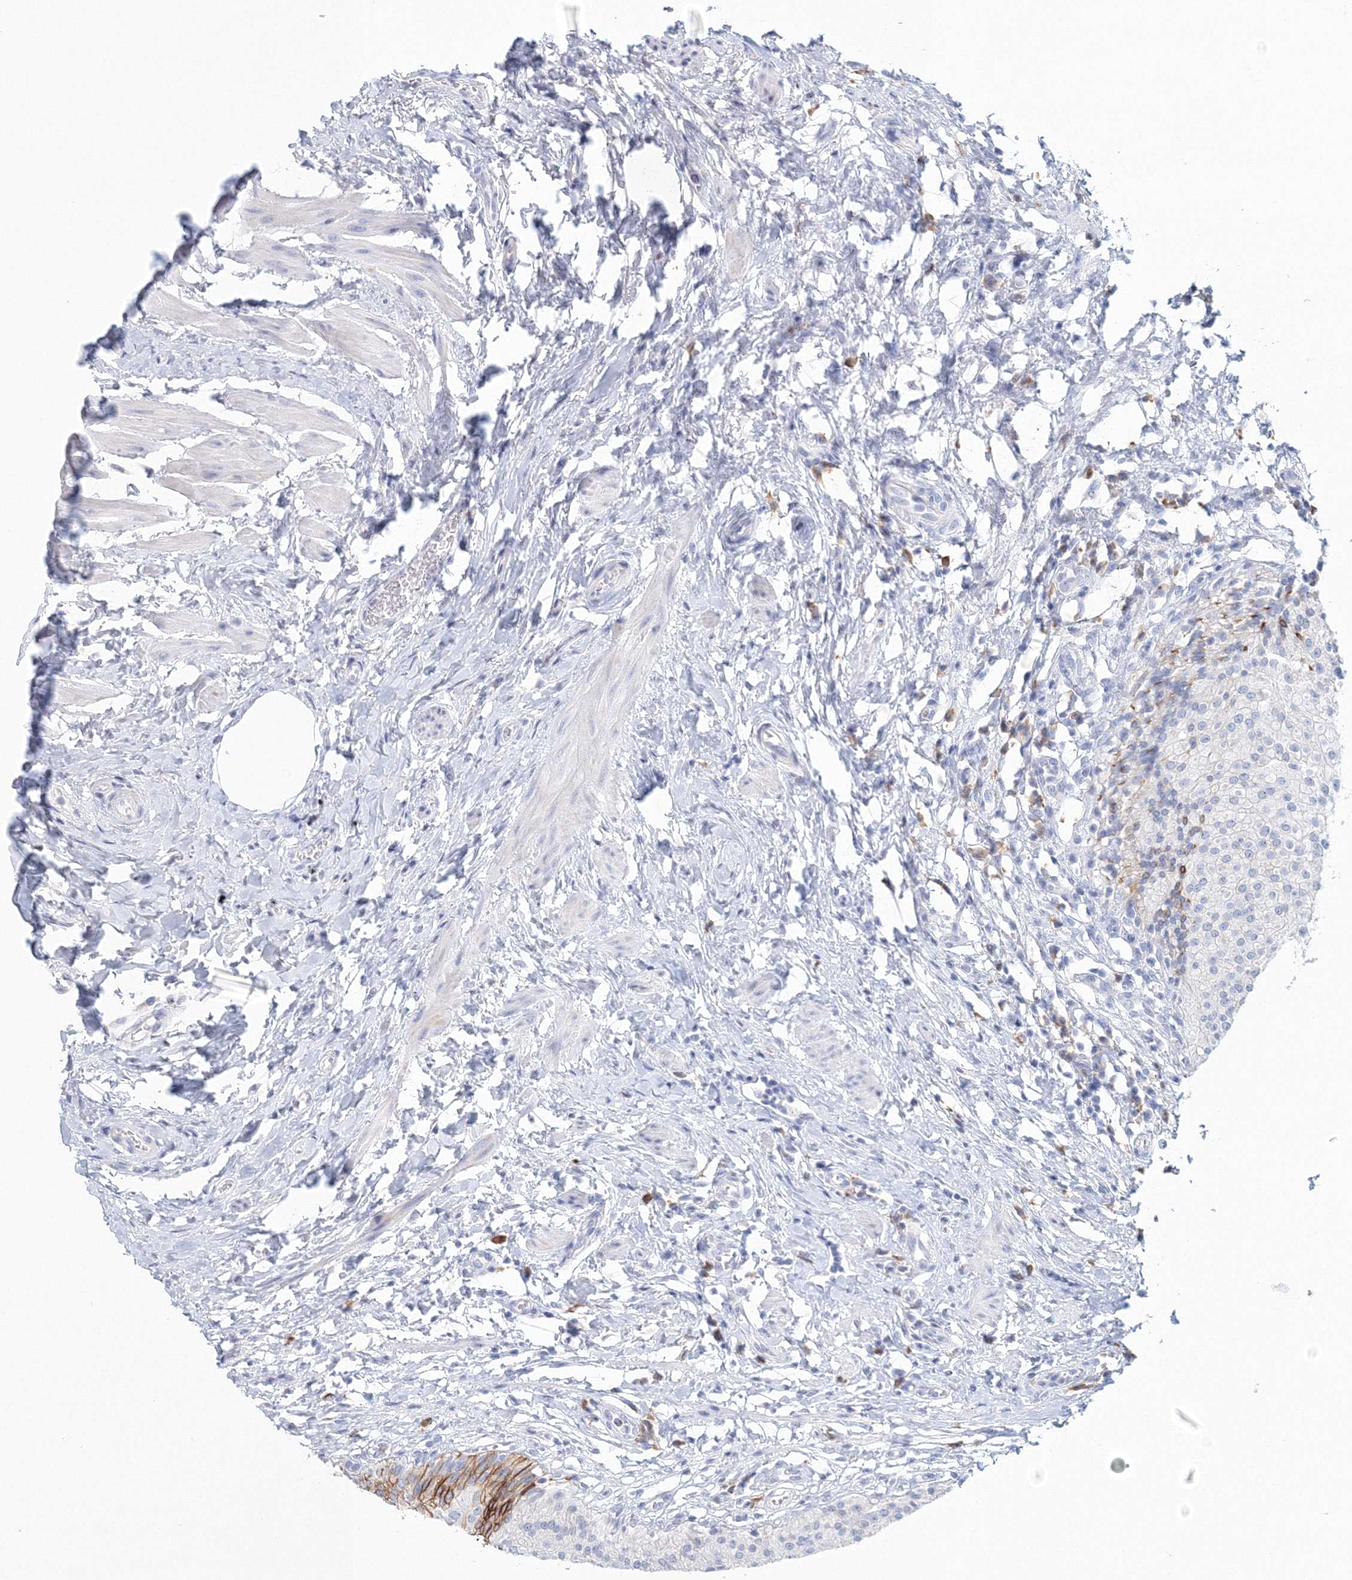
{"staining": {"intensity": "negative", "quantity": "none", "location": "none"}, "tissue": "urothelial cancer", "cell_type": "Tumor cells", "image_type": "cancer", "snomed": [{"axis": "morphology", "description": "Normal tissue, NOS"}, {"axis": "morphology", "description": "Urothelial carcinoma, Low grade"}, {"axis": "topography", "description": "Smooth muscle"}, {"axis": "topography", "description": "Urinary bladder"}], "caption": "Urothelial cancer stained for a protein using immunohistochemistry shows no staining tumor cells.", "gene": "VSIG1", "patient": {"sex": "male", "age": 60}}